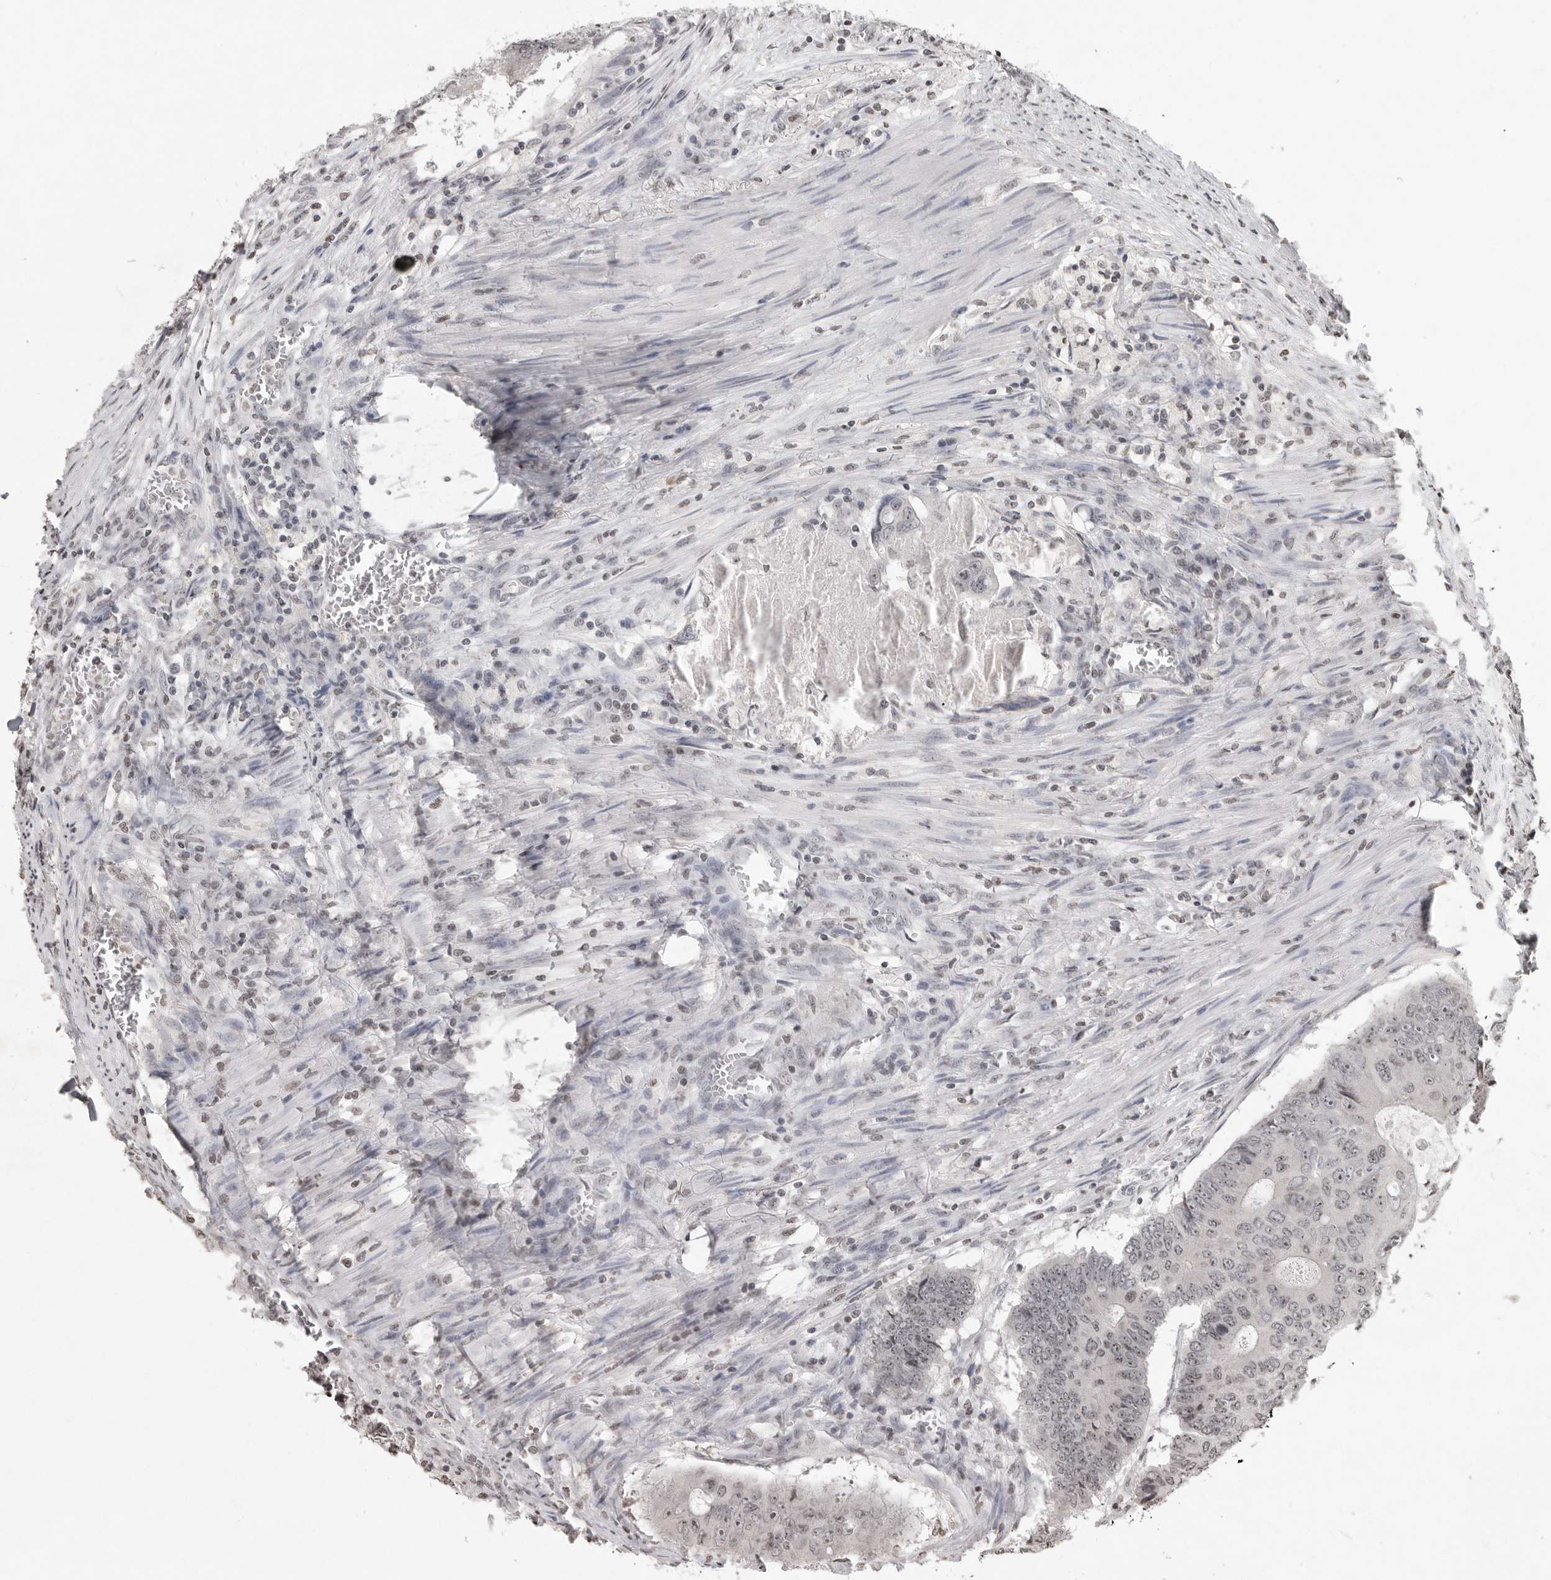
{"staining": {"intensity": "moderate", "quantity": "25%-75%", "location": "nuclear"}, "tissue": "colorectal cancer", "cell_type": "Tumor cells", "image_type": "cancer", "snomed": [{"axis": "morphology", "description": "Adenocarcinoma, NOS"}, {"axis": "topography", "description": "Colon"}], "caption": "This is a photomicrograph of IHC staining of colorectal adenocarcinoma, which shows moderate expression in the nuclear of tumor cells.", "gene": "WDR45", "patient": {"sex": "male", "age": 87}}